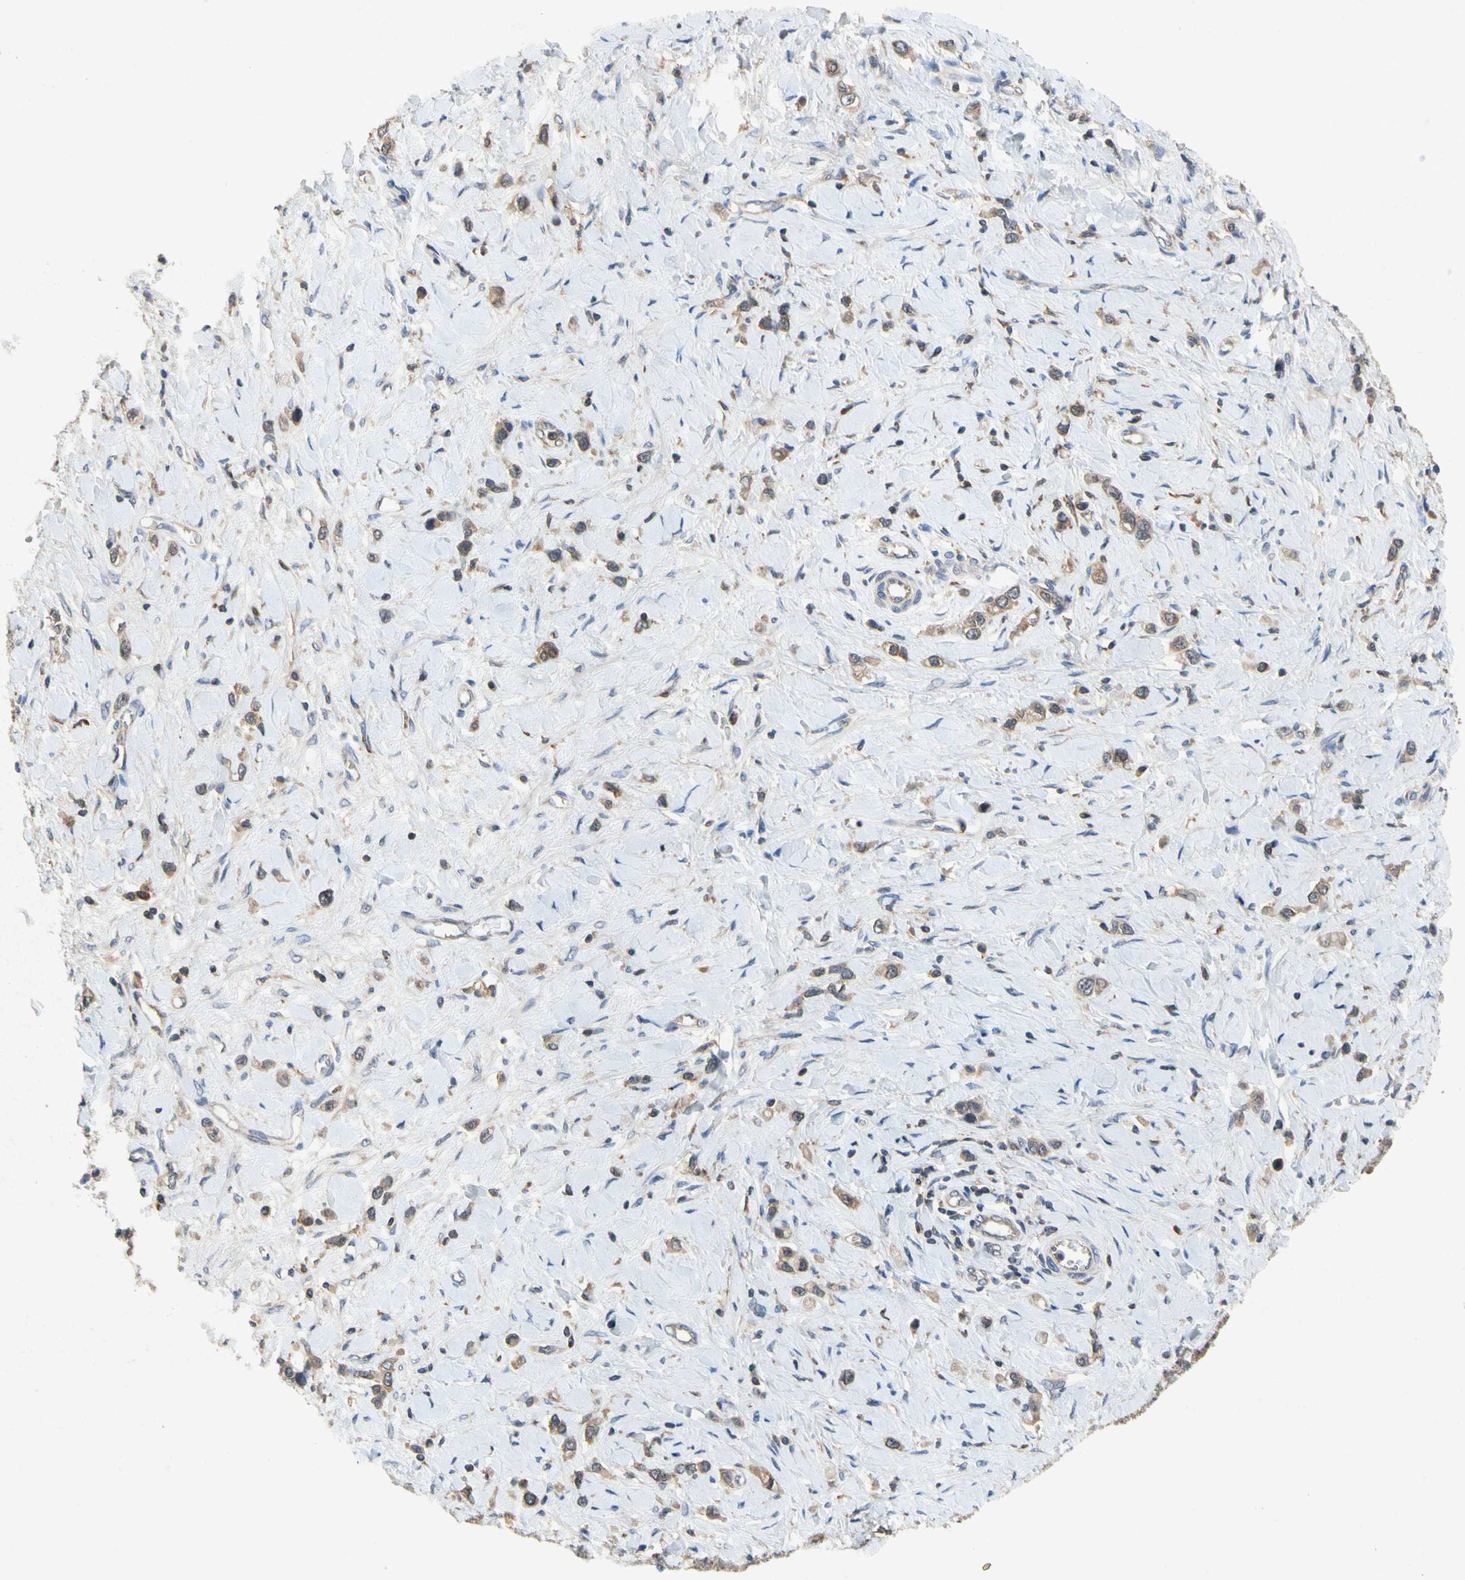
{"staining": {"intensity": "moderate", "quantity": ">75%", "location": "cytoplasmic/membranous"}, "tissue": "stomach cancer", "cell_type": "Tumor cells", "image_type": "cancer", "snomed": [{"axis": "morphology", "description": "Normal tissue, NOS"}, {"axis": "morphology", "description": "Adenocarcinoma, NOS"}, {"axis": "topography", "description": "Stomach, upper"}, {"axis": "topography", "description": "Stomach"}], "caption": "Tumor cells display moderate cytoplasmic/membranous staining in about >75% of cells in stomach adenocarcinoma.", "gene": "RPS6KA1", "patient": {"sex": "female", "age": 65}}